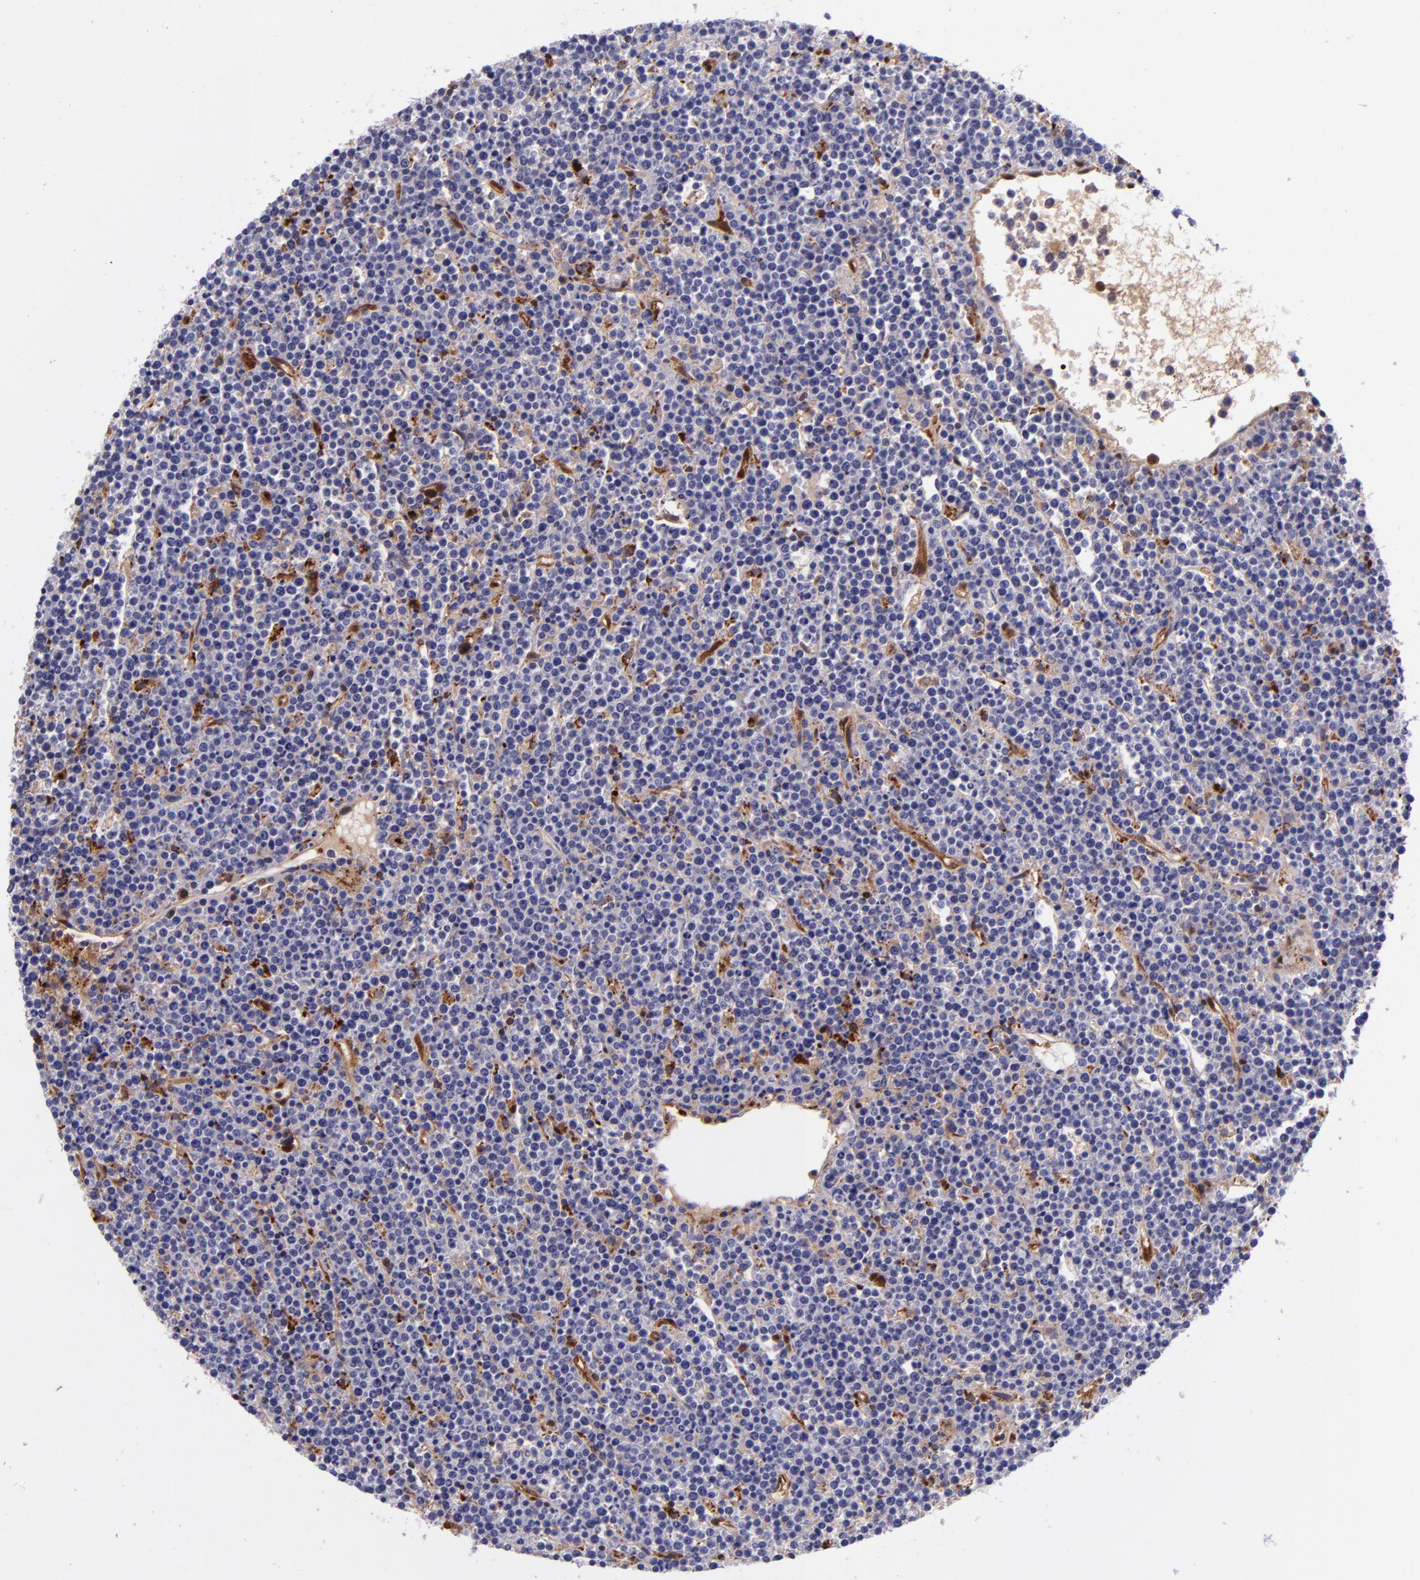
{"staining": {"intensity": "negative", "quantity": "none", "location": "none"}, "tissue": "lymphoma", "cell_type": "Tumor cells", "image_type": "cancer", "snomed": [{"axis": "morphology", "description": "Malignant lymphoma, non-Hodgkin's type, High grade"}, {"axis": "topography", "description": "Ovary"}], "caption": "A photomicrograph of human lymphoma is negative for staining in tumor cells. (DAB immunohistochemistry, high magnification).", "gene": "LGALS1", "patient": {"sex": "female", "age": 56}}